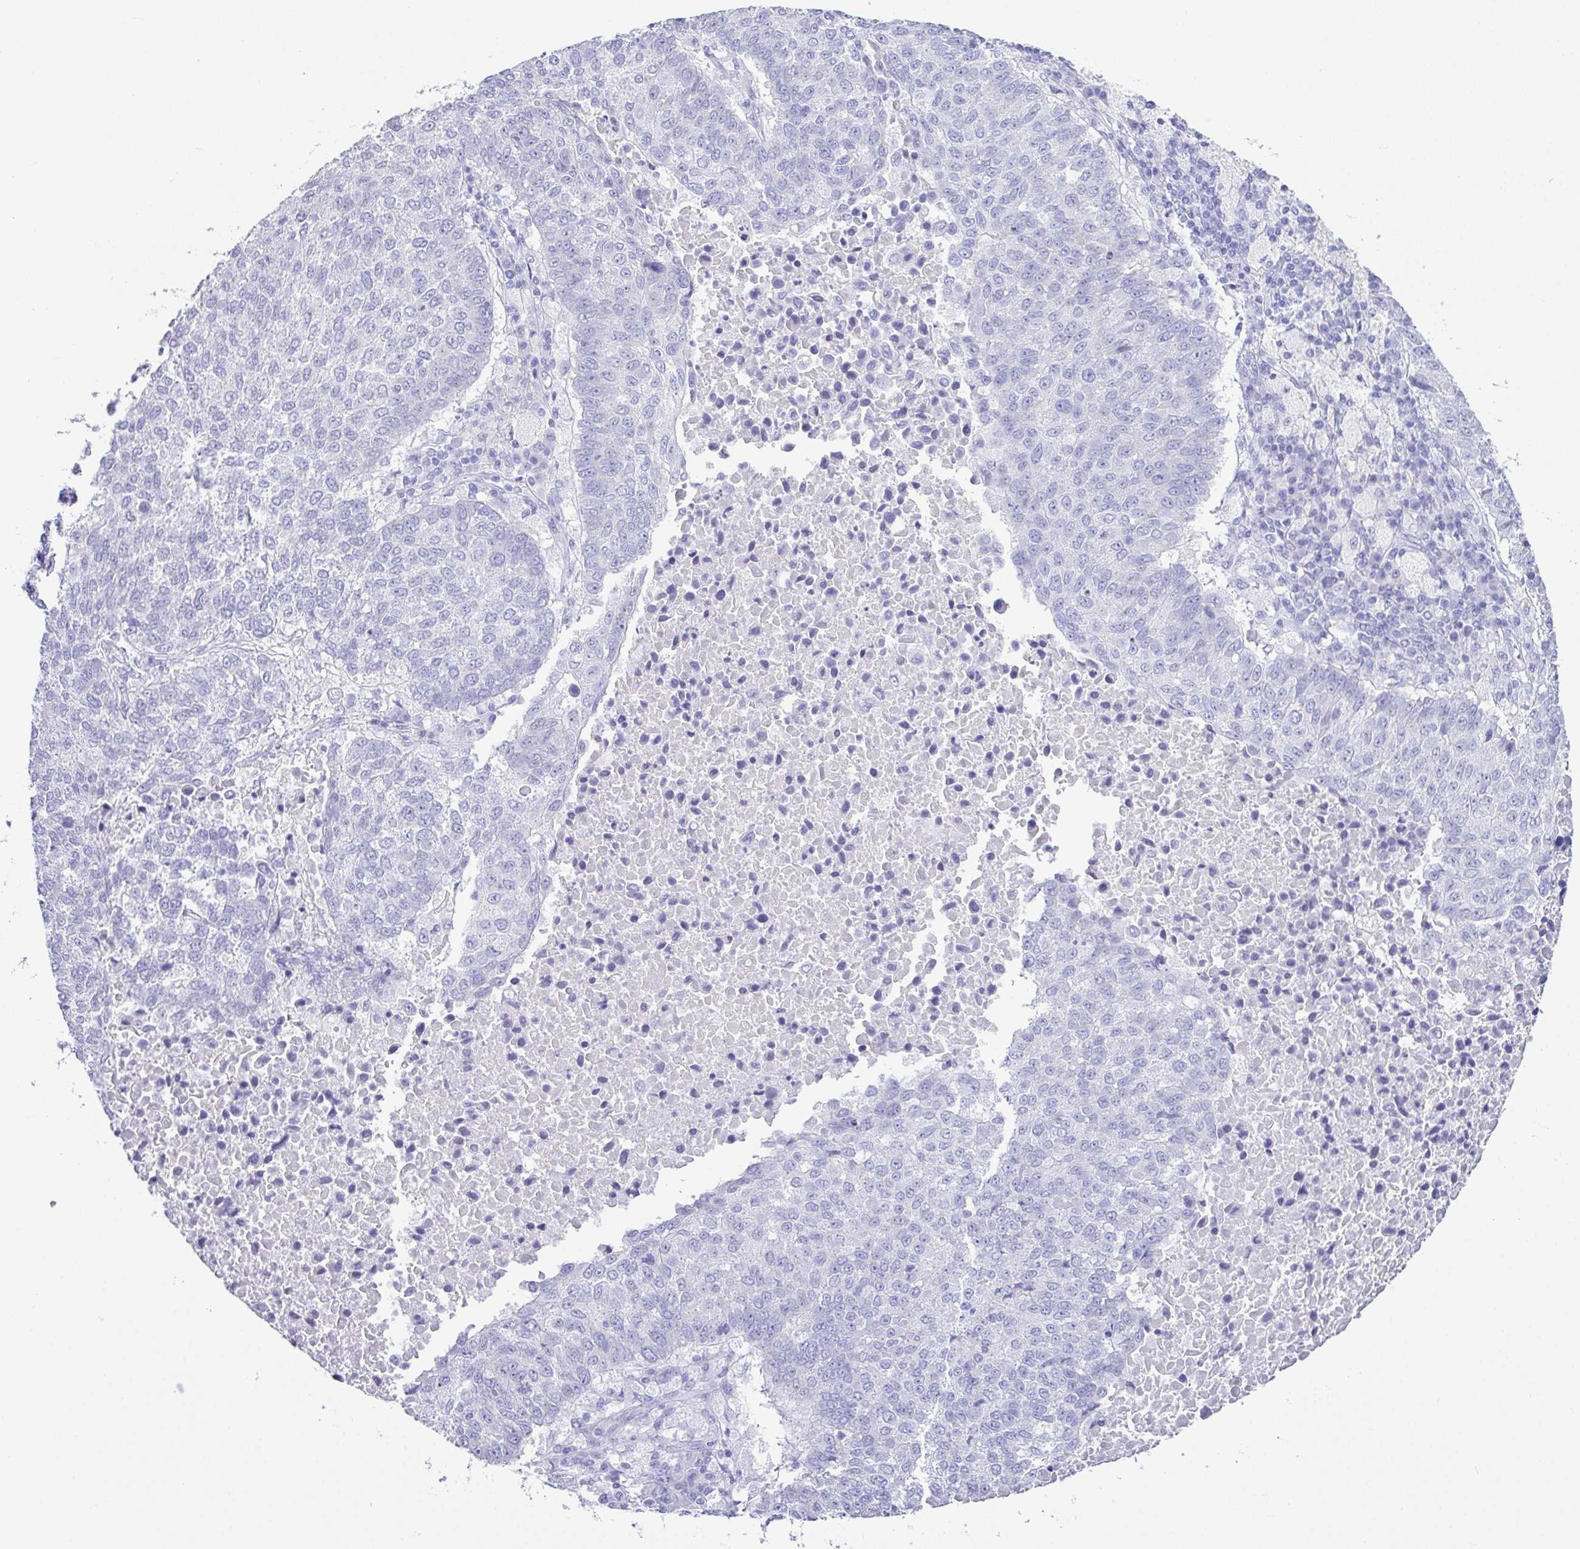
{"staining": {"intensity": "negative", "quantity": "none", "location": "none"}, "tissue": "lung cancer", "cell_type": "Tumor cells", "image_type": "cancer", "snomed": [{"axis": "morphology", "description": "Squamous cell carcinoma, NOS"}, {"axis": "topography", "description": "Lung"}], "caption": "A histopathology image of human lung squamous cell carcinoma is negative for staining in tumor cells.", "gene": "LGALS4", "patient": {"sex": "male", "age": 73}}